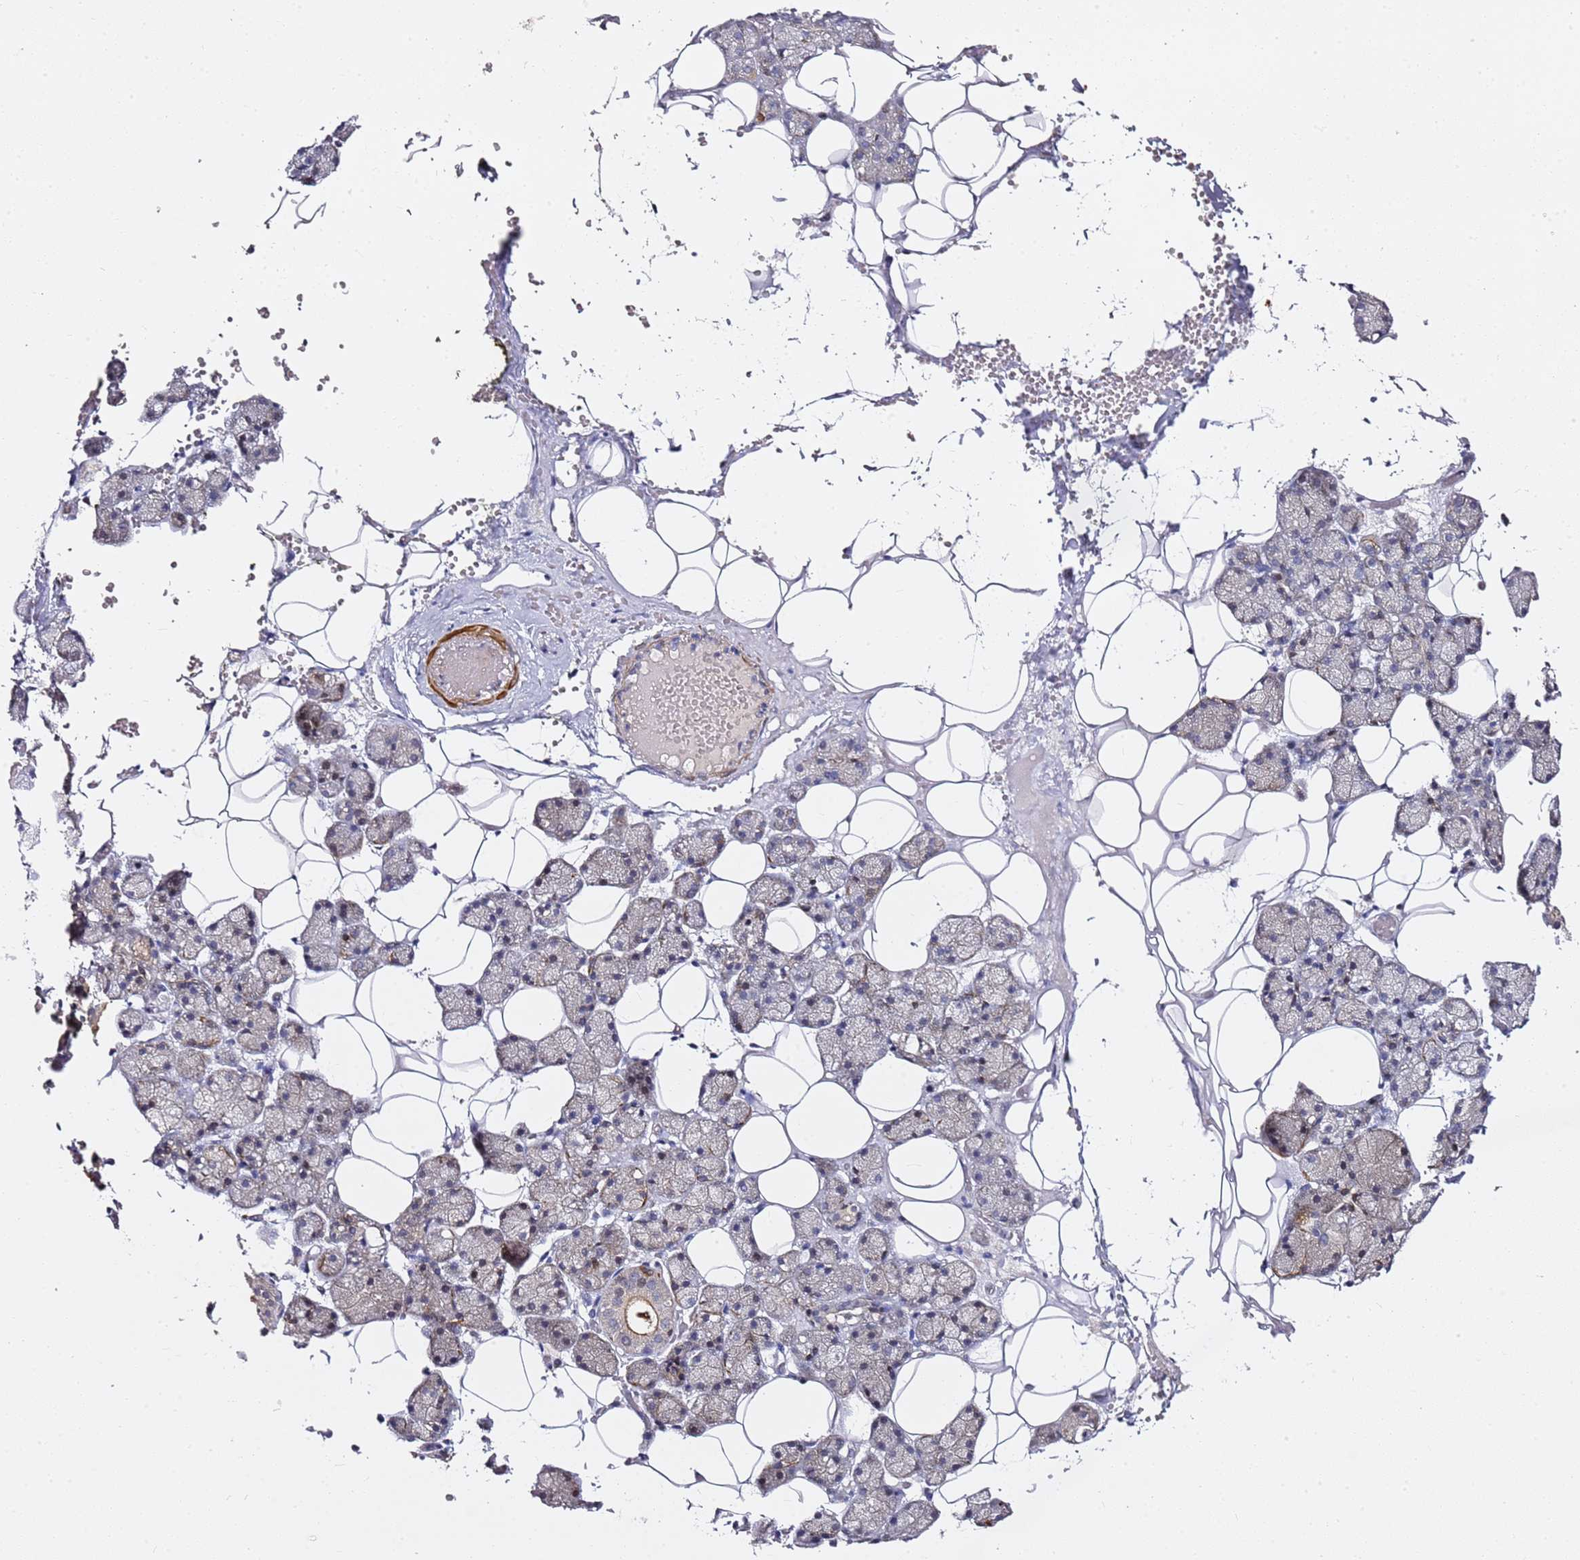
{"staining": {"intensity": "moderate", "quantity": "<25%", "location": "cytoplasmic/membranous"}, "tissue": "salivary gland", "cell_type": "Glandular cells", "image_type": "normal", "snomed": [{"axis": "morphology", "description": "Normal tissue, NOS"}, {"axis": "topography", "description": "Salivary gland"}], "caption": "Immunohistochemical staining of unremarkable salivary gland demonstrates <25% levels of moderate cytoplasmic/membranous protein expression in approximately <25% of glandular cells.", "gene": "EPS8L1", "patient": {"sex": "female", "age": 33}}